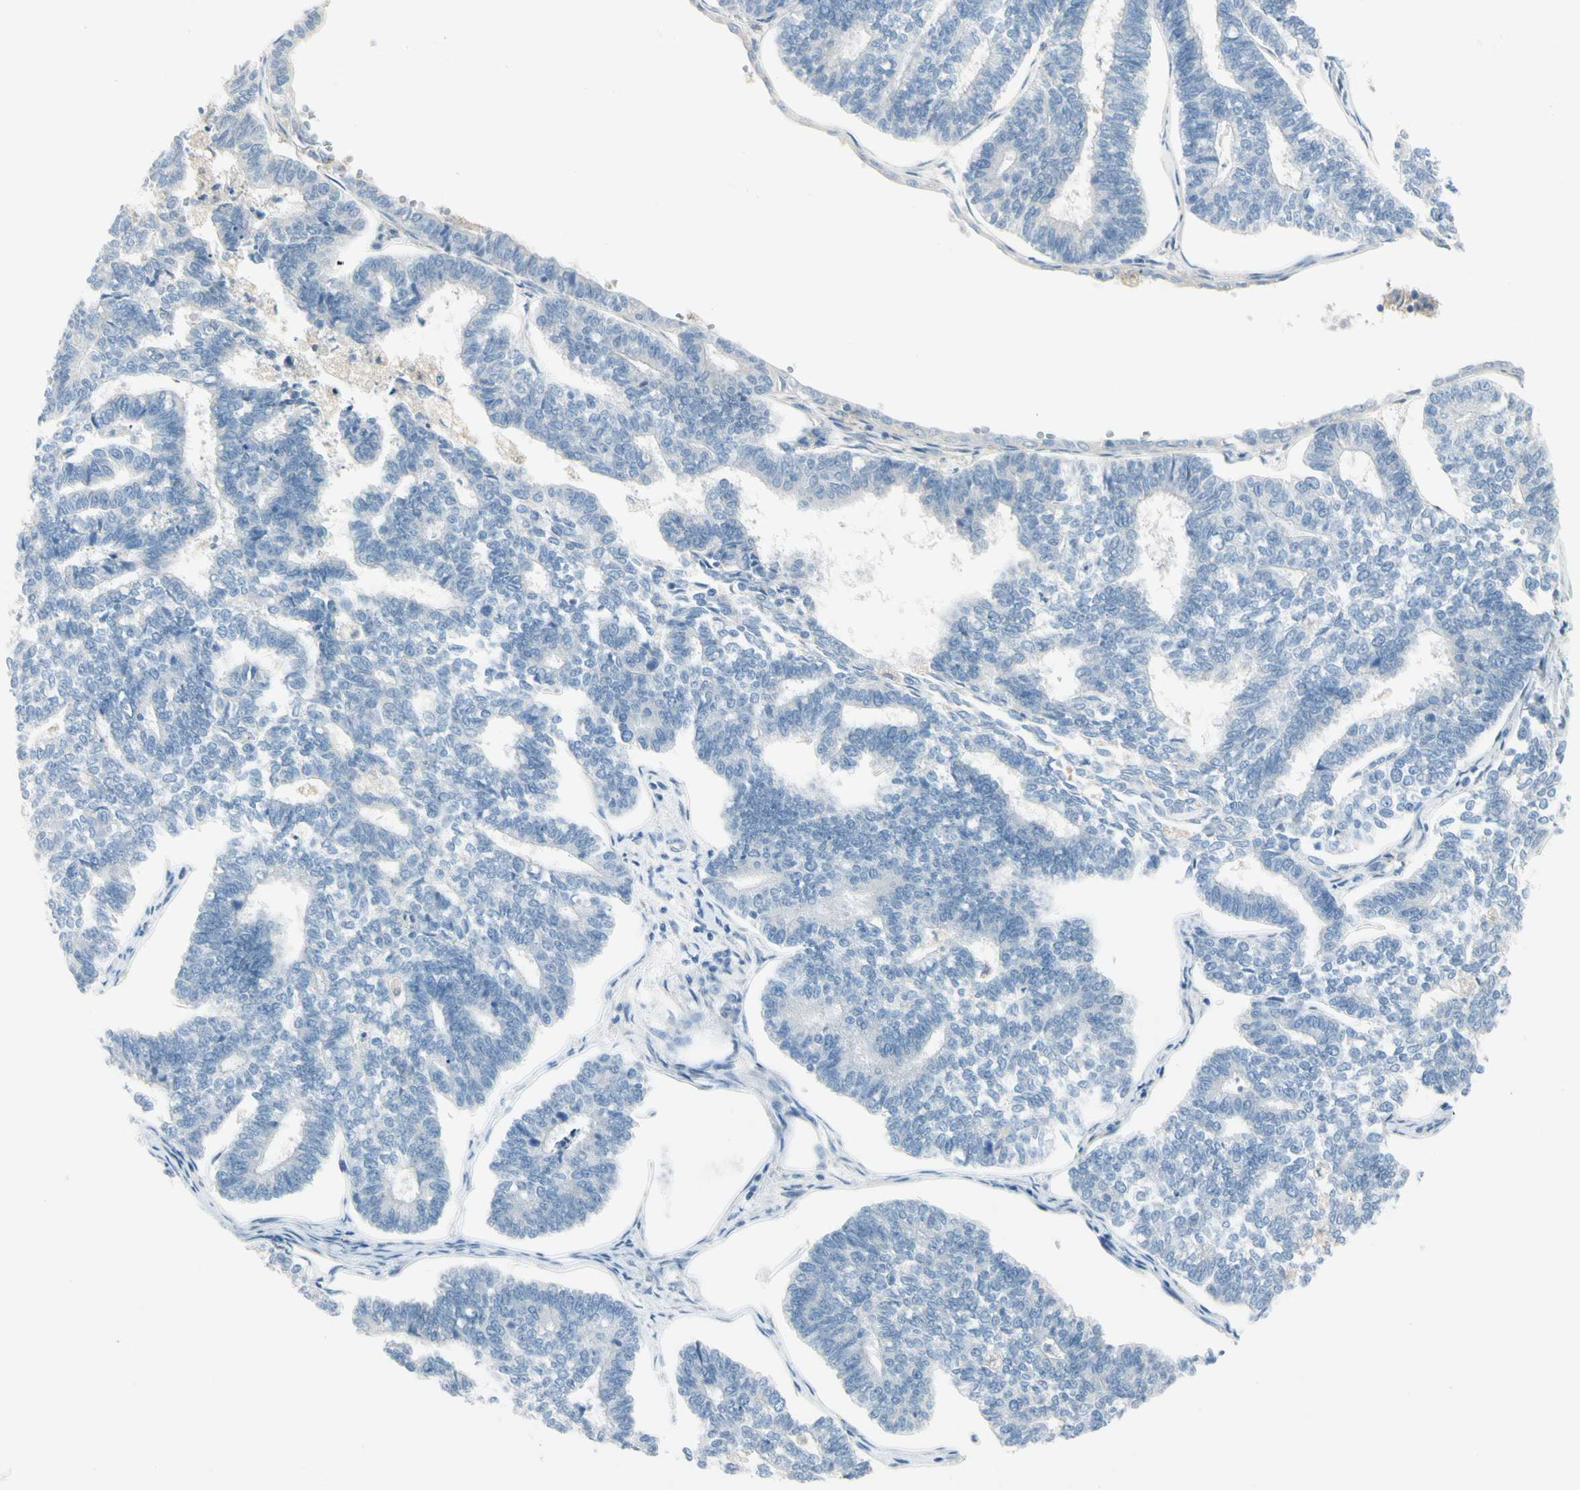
{"staining": {"intensity": "negative", "quantity": "none", "location": "none"}, "tissue": "endometrial cancer", "cell_type": "Tumor cells", "image_type": "cancer", "snomed": [{"axis": "morphology", "description": "Adenocarcinoma, NOS"}, {"axis": "topography", "description": "Endometrium"}], "caption": "High magnification brightfield microscopy of endometrial adenocarcinoma stained with DAB (3,3'-diaminobenzidine) (brown) and counterstained with hematoxylin (blue): tumor cells show no significant expression. (Stains: DAB immunohistochemistry (IHC) with hematoxylin counter stain, Microscopy: brightfield microscopy at high magnification).", "gene": "CYP2E1", "patient": {"sex": "female", "age": 70}}